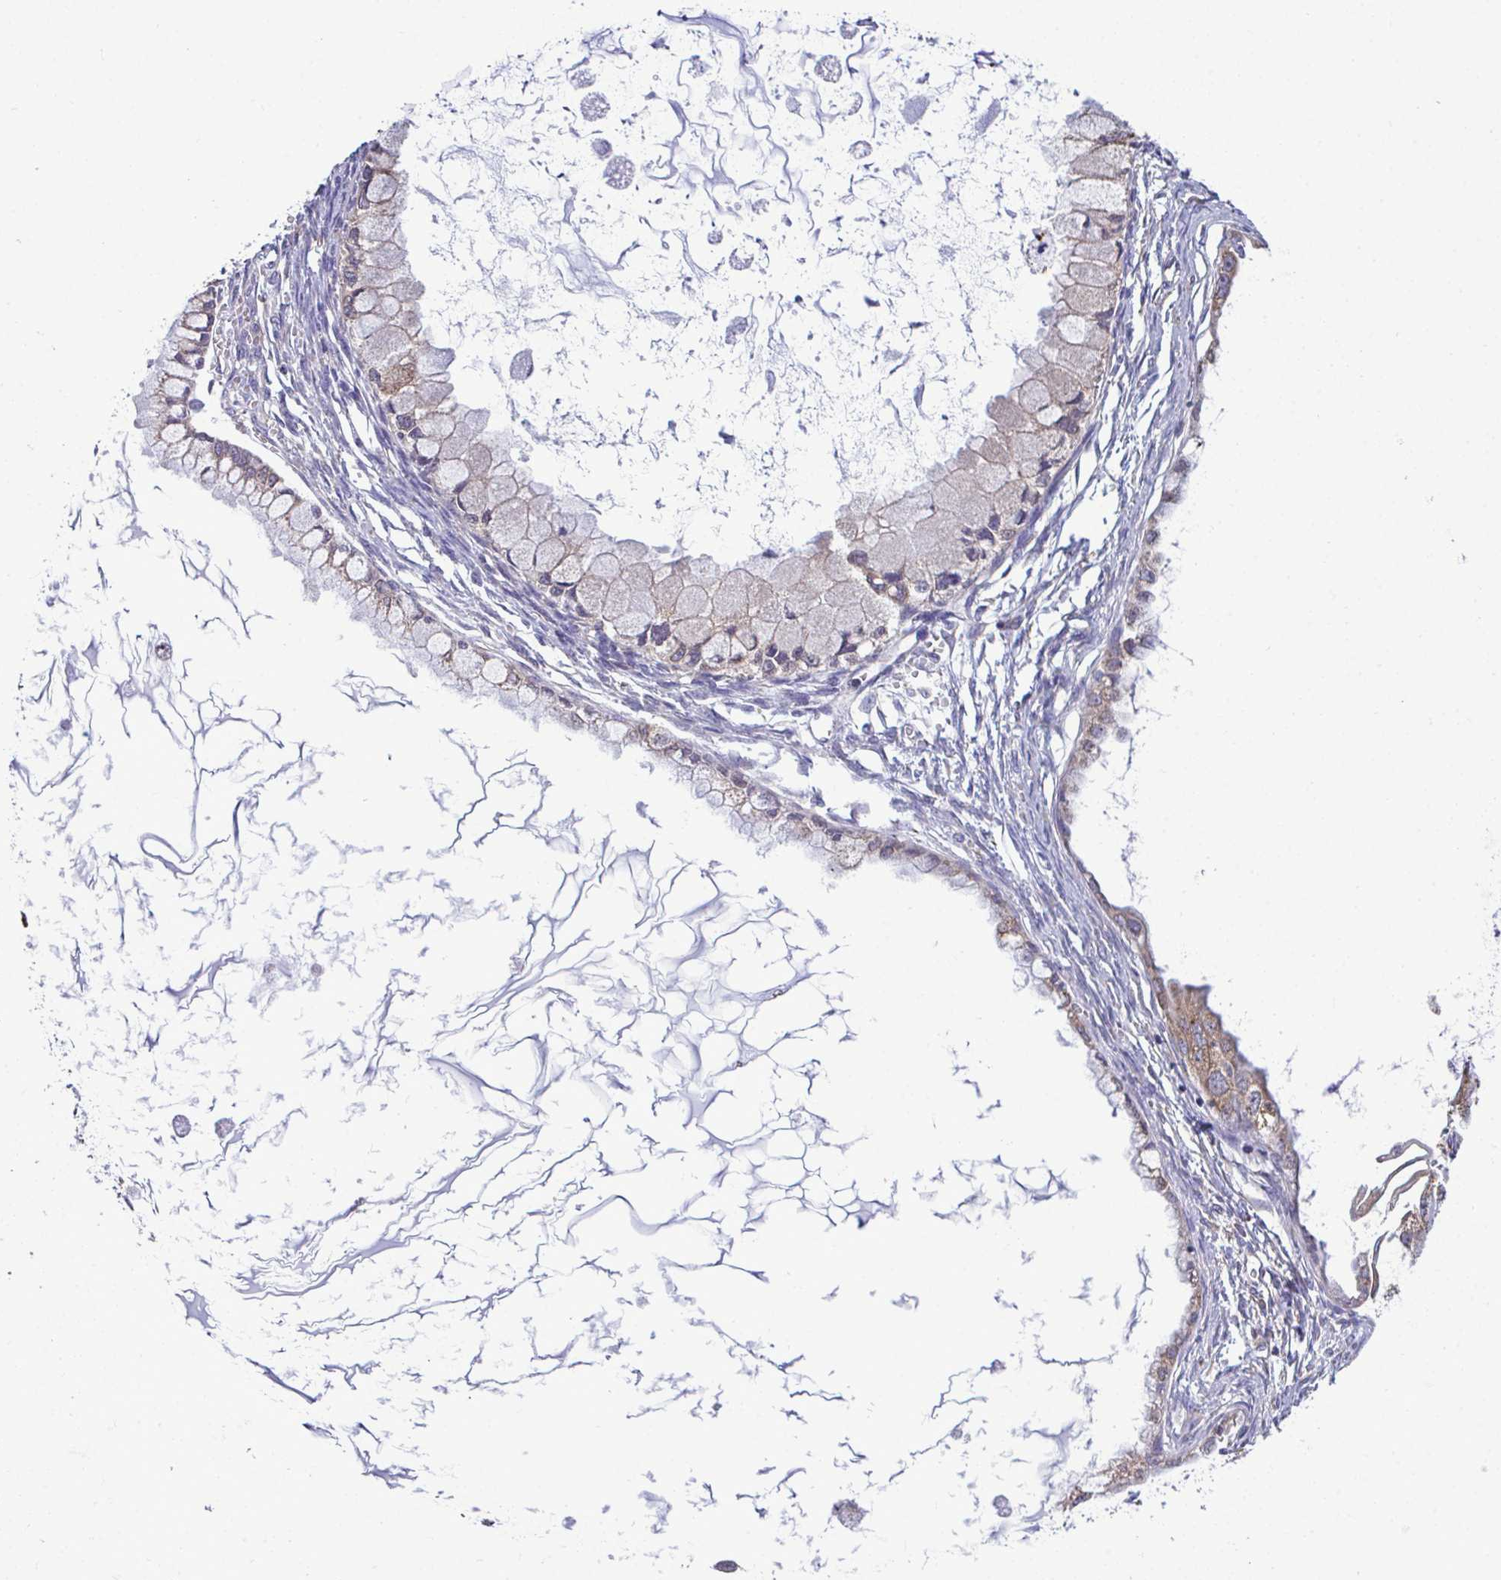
{"staining": {"intensity": "moderate", "quantity": "25%-75%", "location": "cytoplasmic/membranous"}, "tissue": "ovarian cancer", "cell_type": "Tumor cells", "image_type": "cancer", "snomed": [{"axis": "morphology", "description": "Cystadenocarcinoma, mucinous, NOS"}, {"axis": "topography", "description": "Ovary"}], "caption": "Brown immunohistochemical staining in mucinous cystadenocarcinoma (ovarian) reveals moderate cytoplasmic/membranous positivity in approximately 25%-75% of tumor cells. (DAB (3,3'-diaminobenzidine) IHC with brightfield microscopy, high magnification).", "gene": "PIGK", "patient": {"sex": "female", "age": 34}}